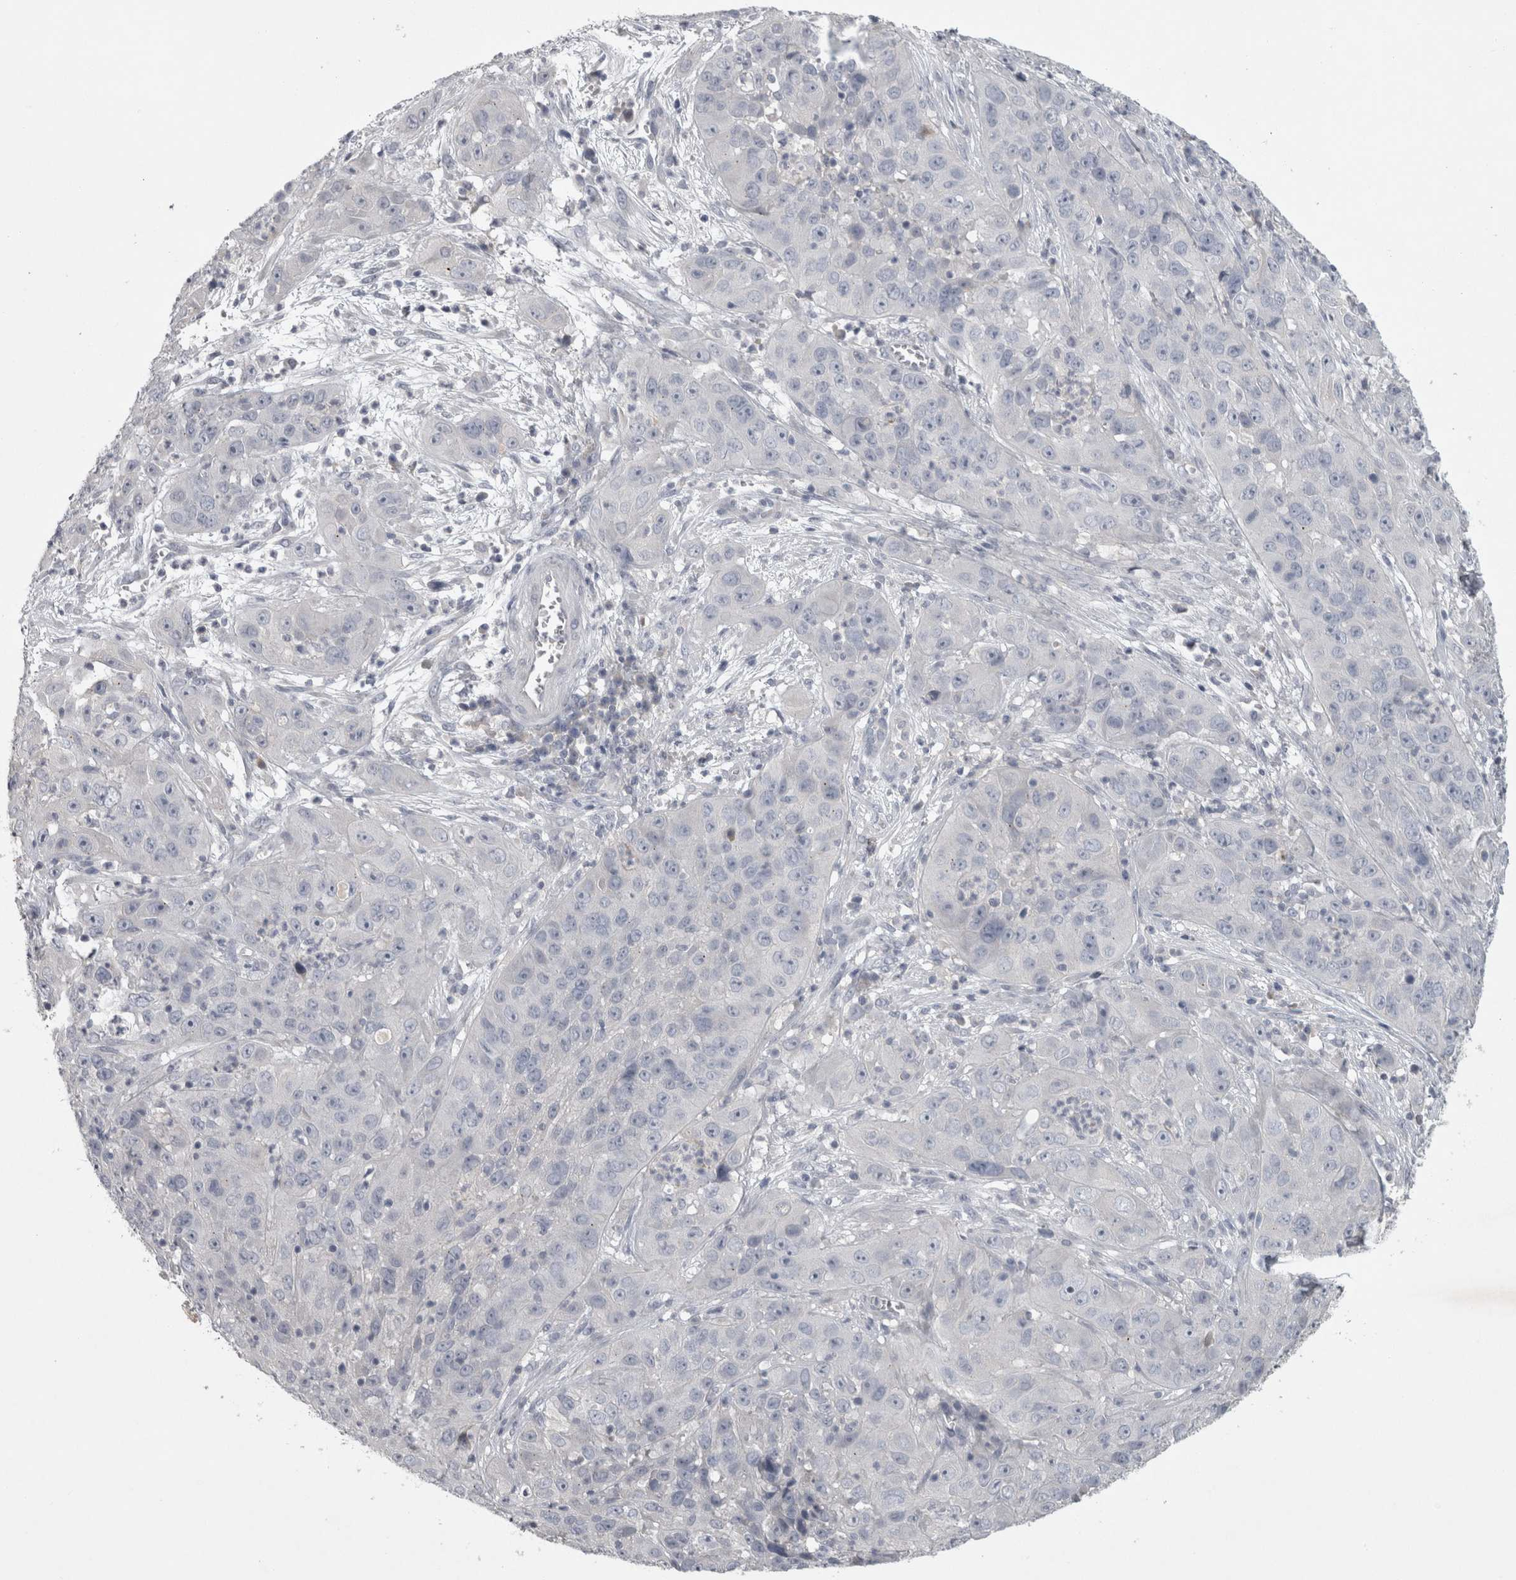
{"staining": {"intensity": "negative", "quantity": "none", "location": "none"}, "tissue": "cervical cancer", "cell_type": "Tumor cells", "image_type": "cancer", "snomed": [{"axis": "morphology", "description": "Squamous cell carcinoma, NOS"}, {"axis": "topography", "description": "Cervix"}], "caption": "This is an IHC image of cervical squamous cell carcinoma. There is no expression in tumor cells.", "gene": "ENPP7", "patient": {"sex": "female", "age": 32}}